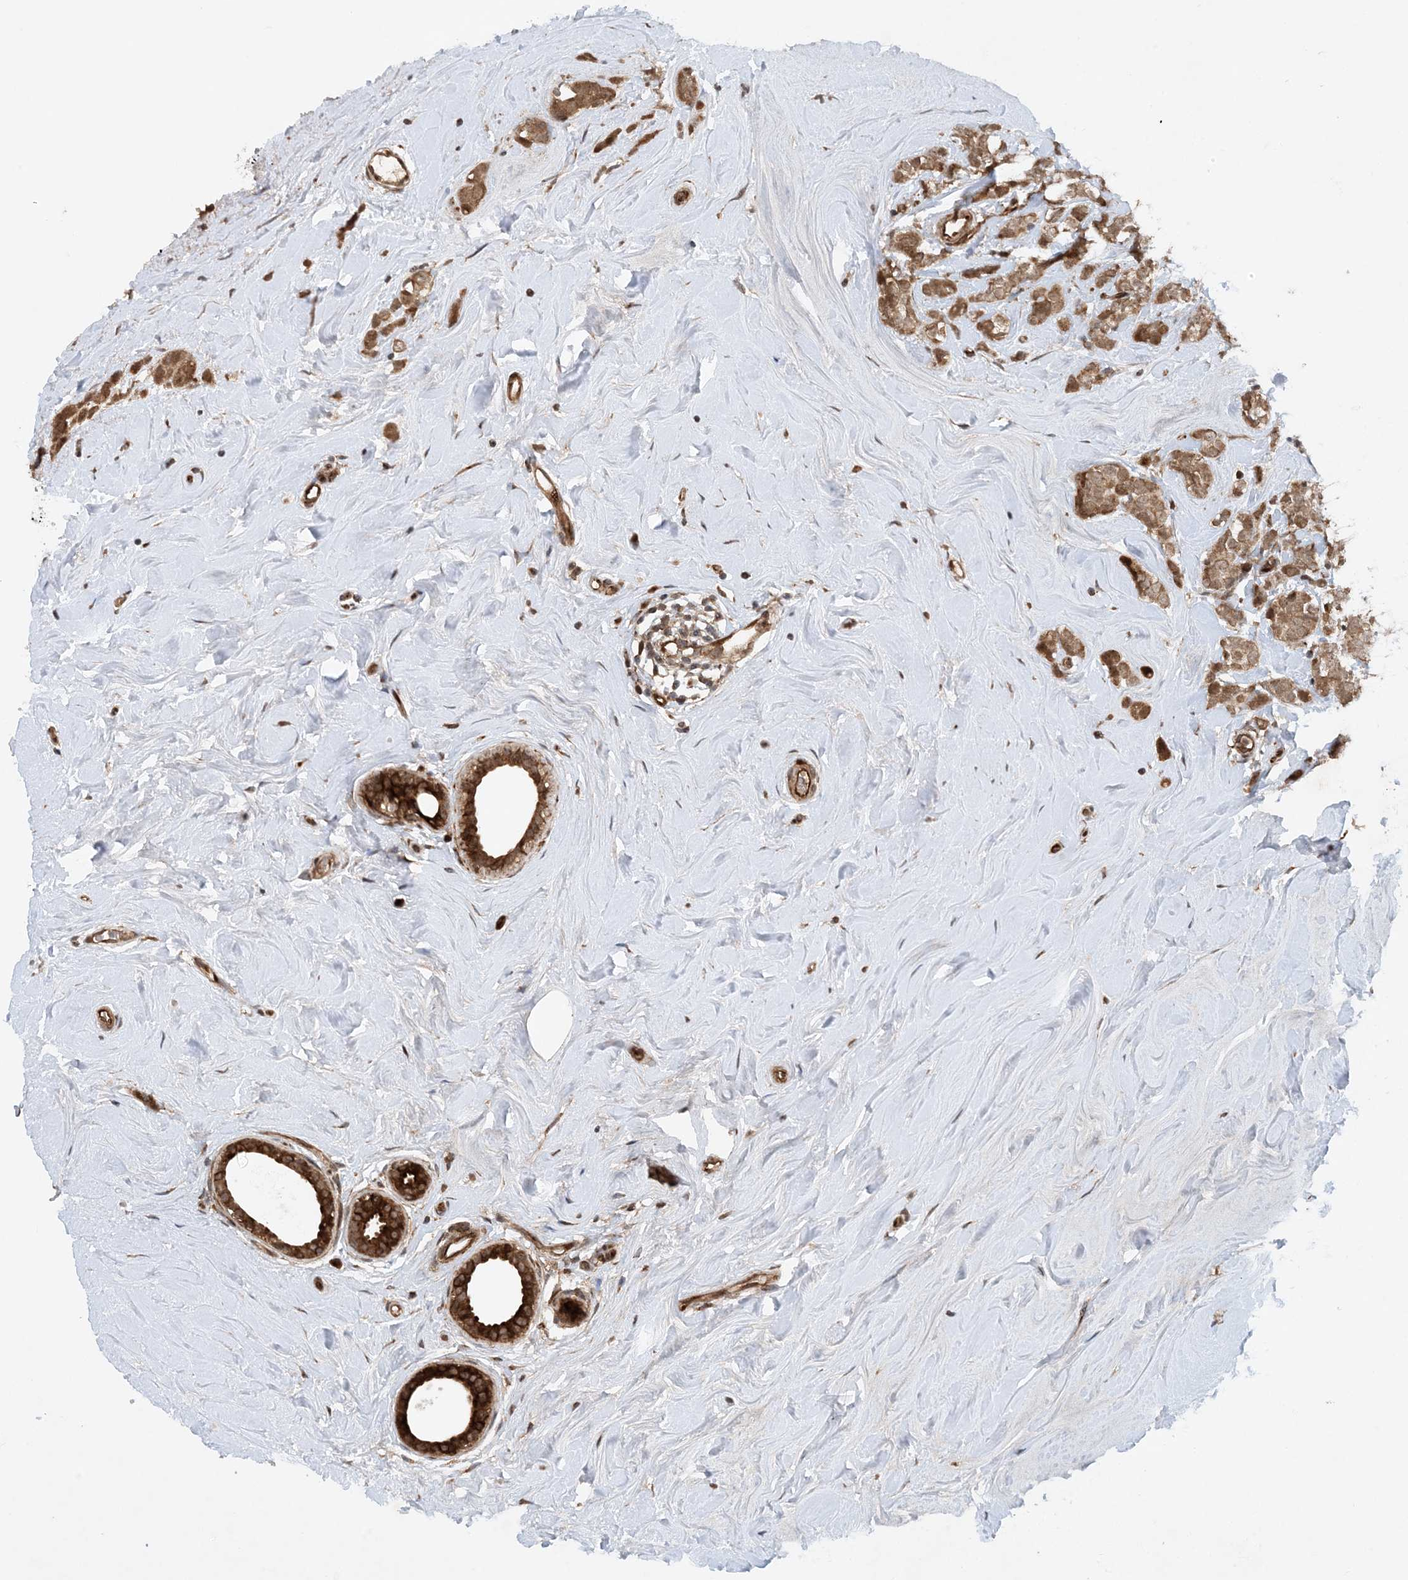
{"staining": {"intensity": "moderate", "quantity": ">75%", "location": "cytoplasmic/membranous"}, "tissue": "breast cancer", "cell_type": "Tumor cells", "image_type": "cancer", "snomed": [{"axis": "morphology", "description": "Lobular carcinoma"}, {"axis": "topography", "description": "Breast"}], "caption": "Human lobular carcinoma (breast) stained with a brown dye demonstrates moderate cytoplasmic/membranous positive staining in about >75% of tumor cells.", "gene": "HEMK1", "patient": {"sex": "female", "age": 47}}